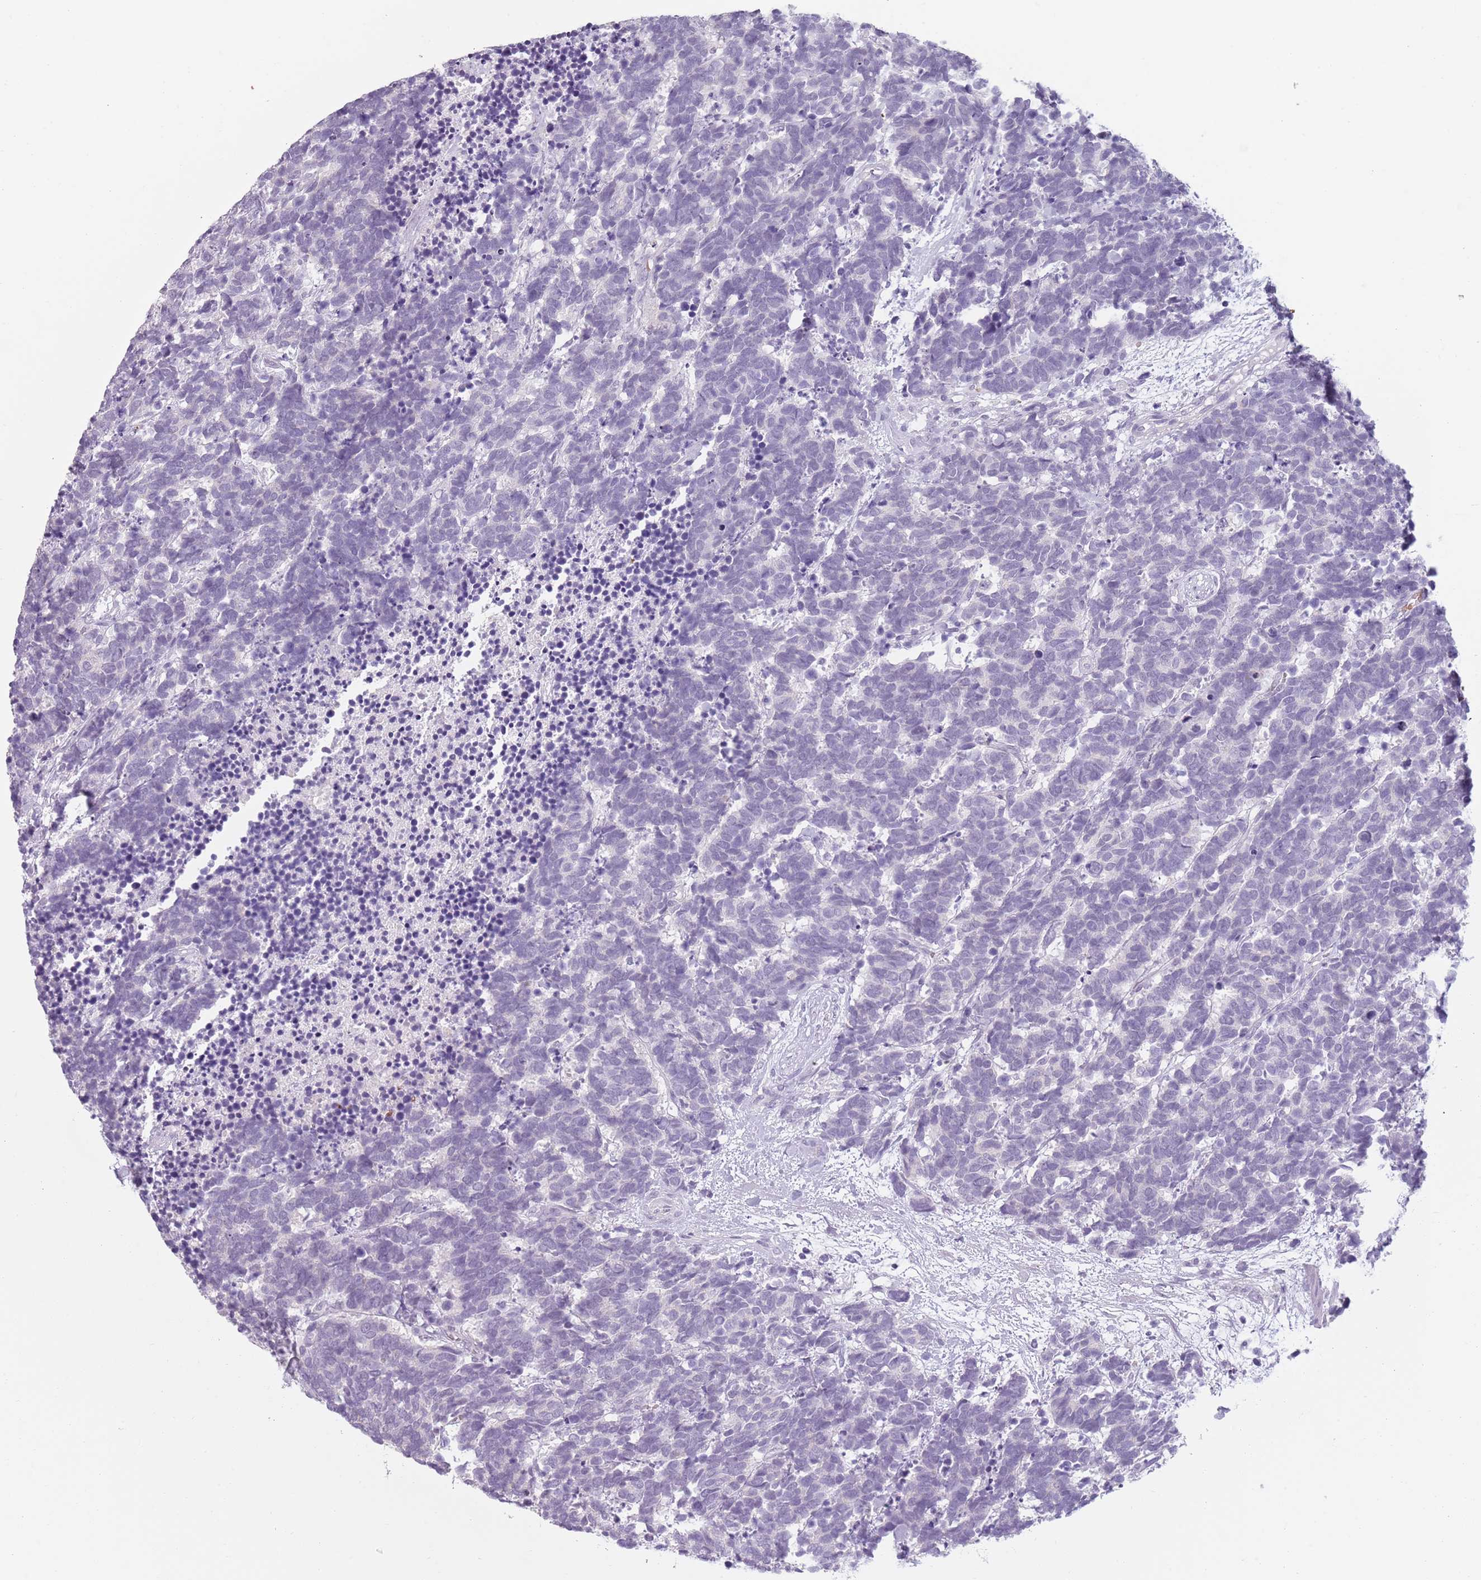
{"staining": {"intensity": "negative", "quantity": "none", "location": "none"}, "tissue": "carcinoid", "cell_type": "Tumor cells", "image_type": "cancer", "snomed": [{"axis": "morphology", "description": "Carcinoma, NOS"}, {"axis": "morphology", "description": "Carcinoid, malignant, NOS"}, {"axis": "topography", "description": "Prostate"}], "caption": "Protein analysis of carcinoma exhibits no significant positivity in tumor cells.", "gene": "PIEZO1", "patient": {"sex": "male", "age": 57}}